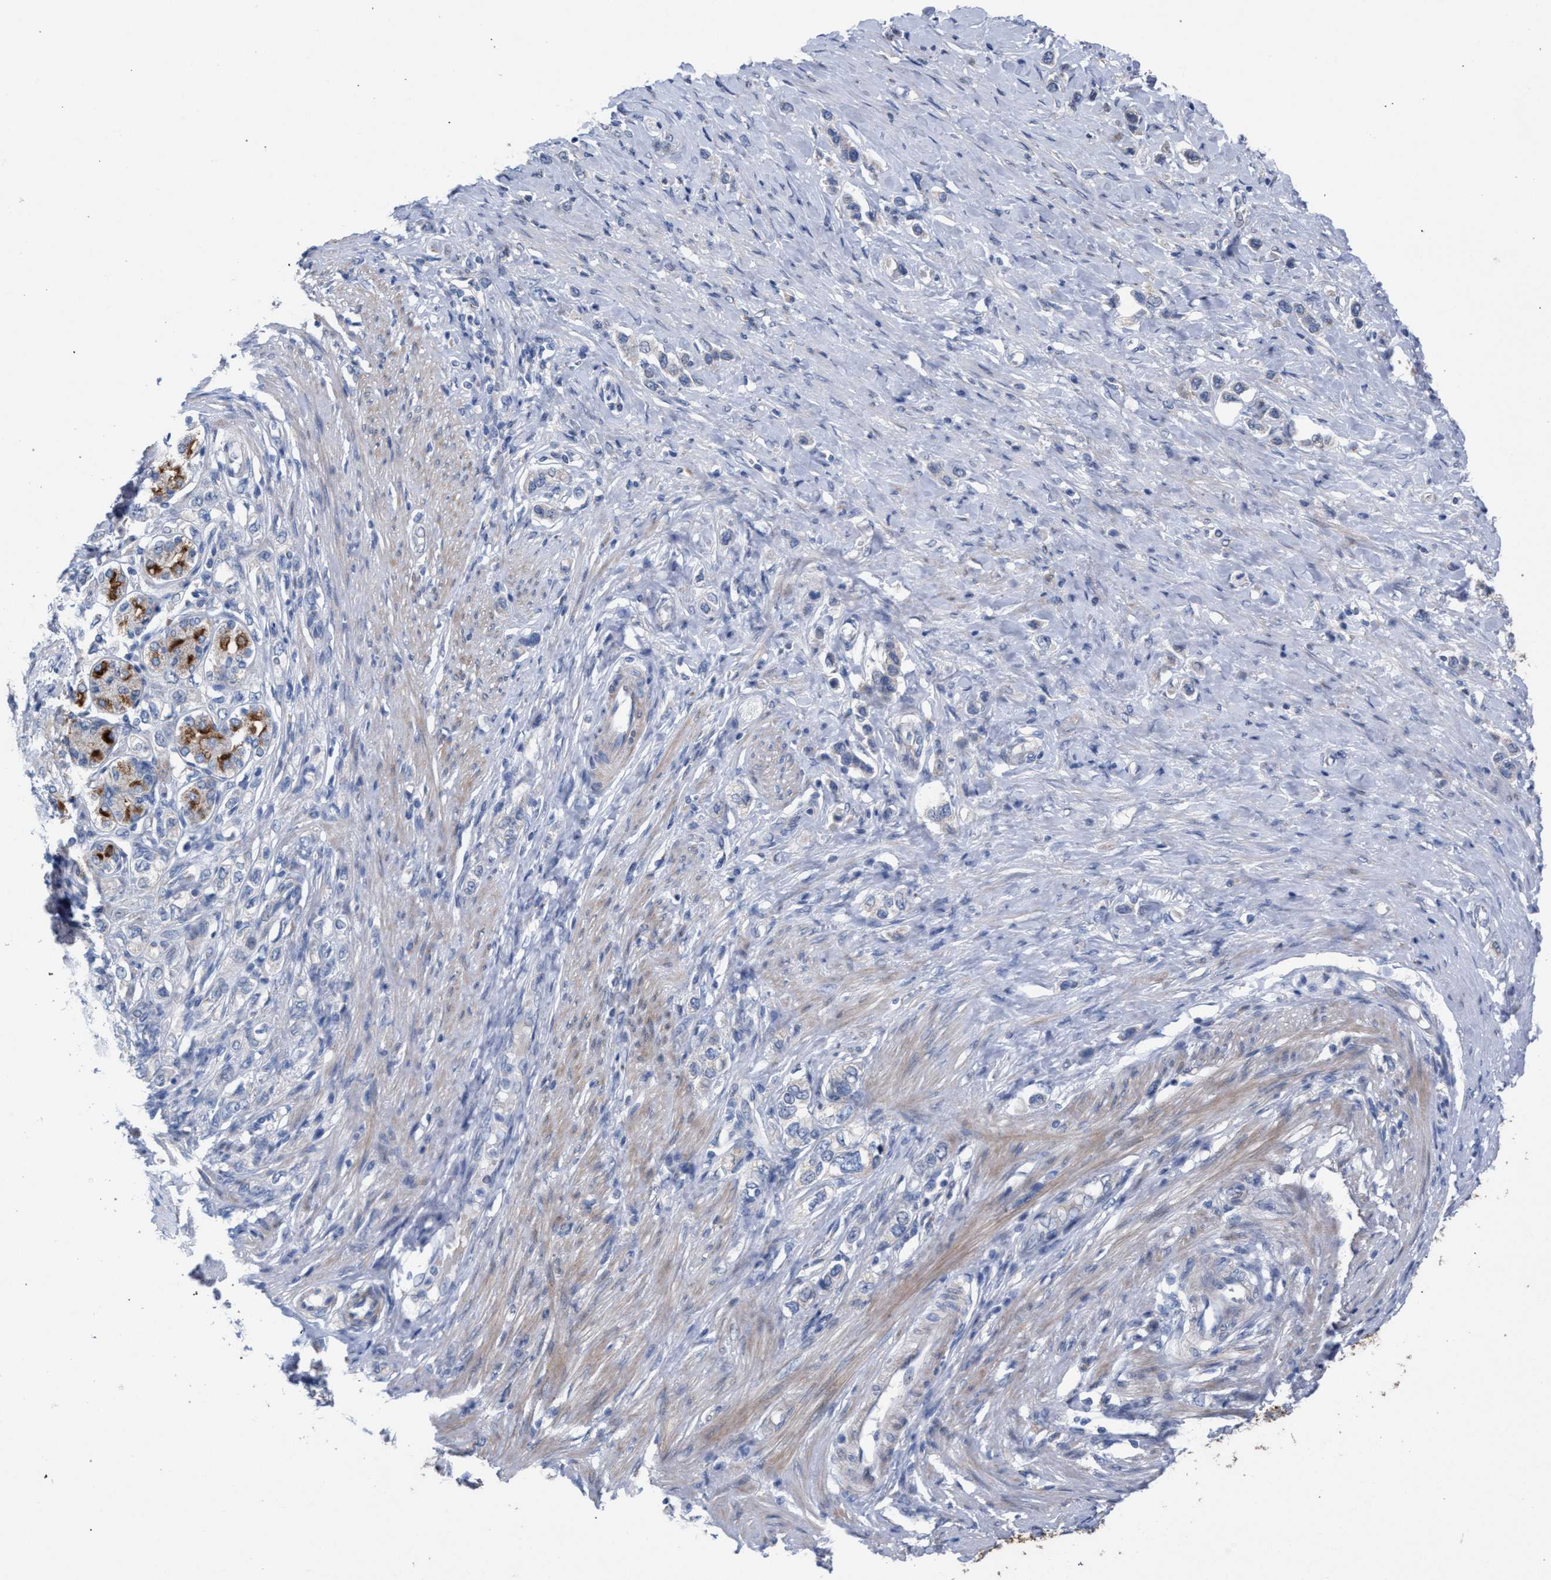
{"staining": {"intensity": "negative", "quantity": "none", "location": "none"}, "tissue": "stomach cancer", "cell_type": "Tumor cells", "image_type": "cancer", "snomed": [{"axis": "morphology", "description": "Adenocarcinoma, NOS"}, {"axis": "topography", "description": "Stomach"}], "caption": "Protein analysis of stomach cancer shows no significant expression in tumor cells. The staining is performed using DAB brown chromogen with nuclei counter-stained in using hematoxylin.", "gene": "RNF135", "patient": {"sex": "female", "age": 65}}